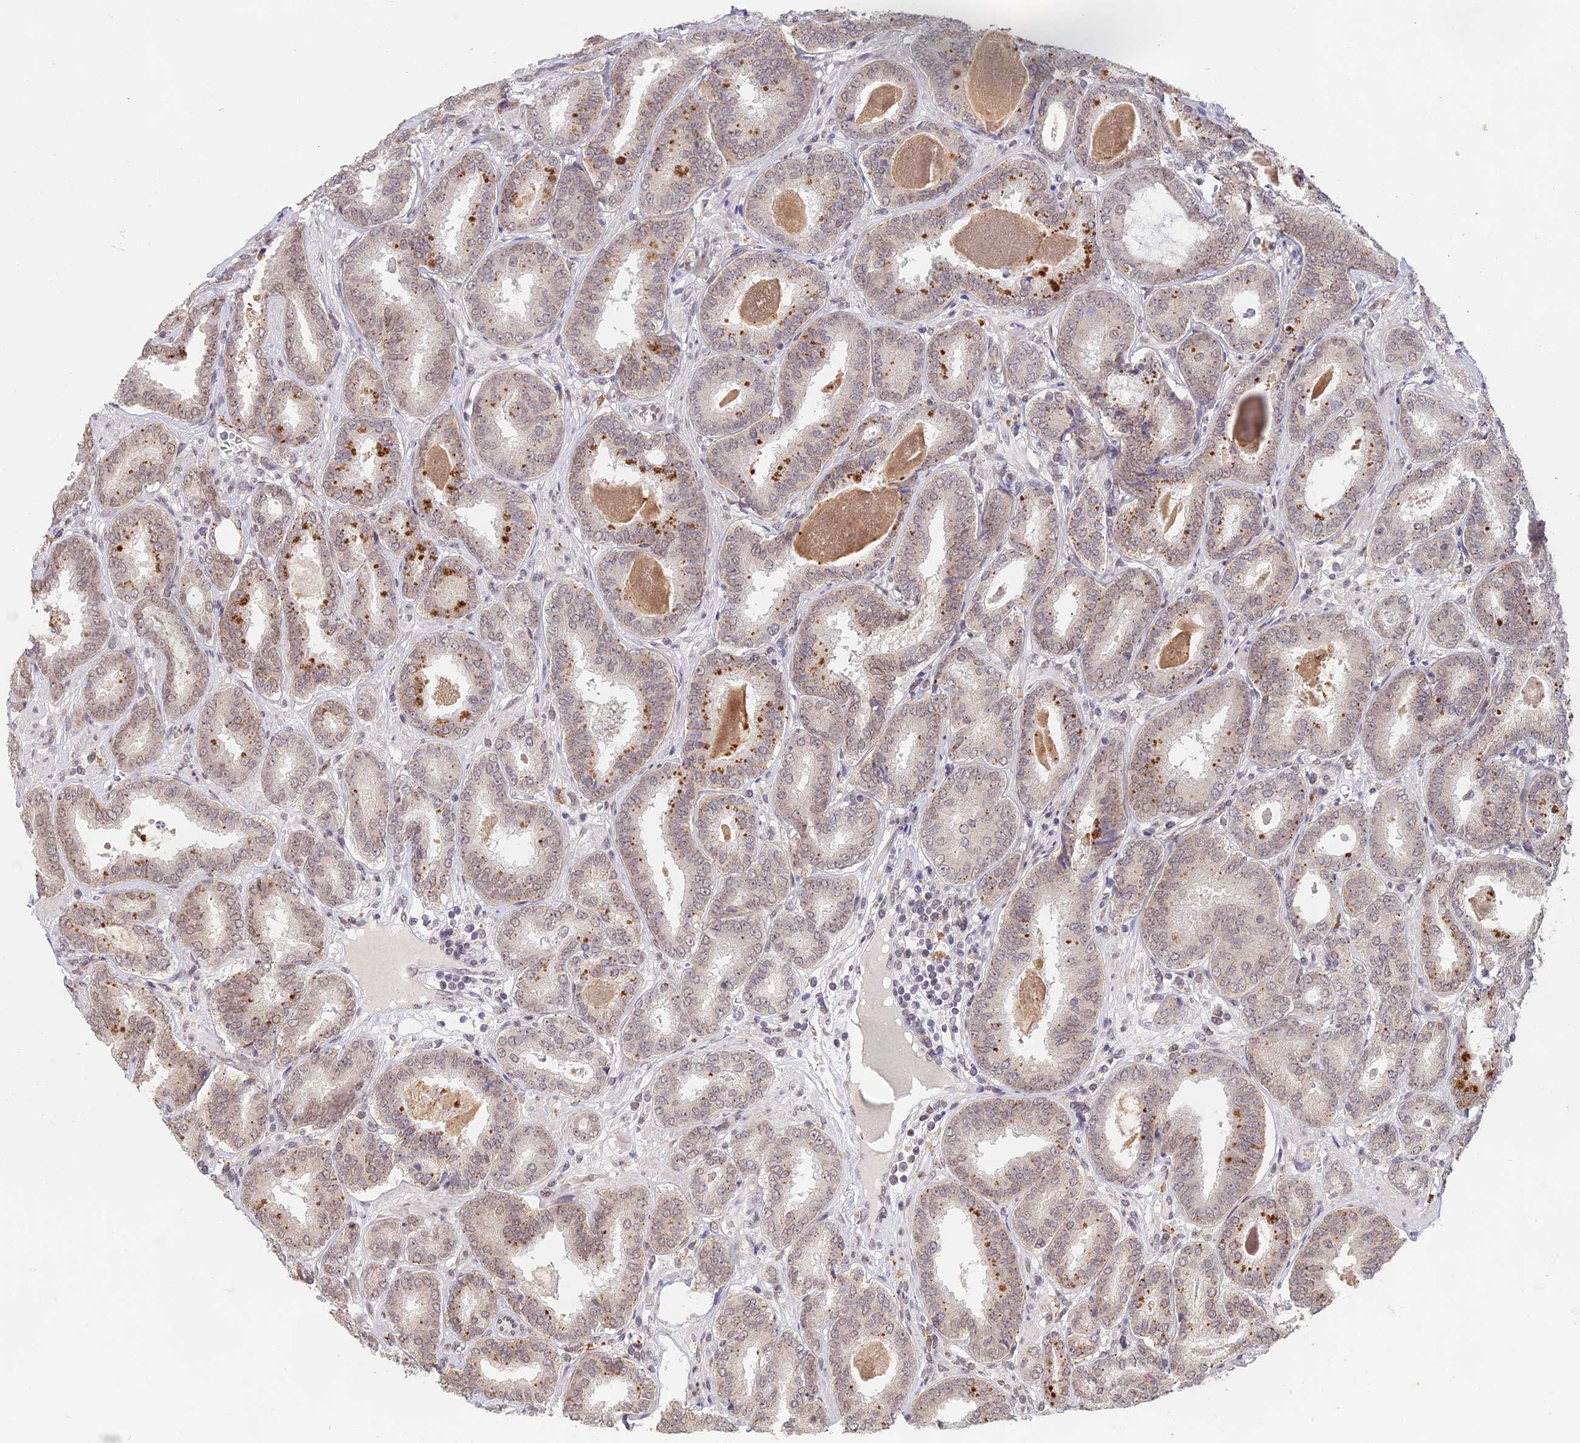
{"staining": {"intensity": "moderate", "quantity": ">75%", "location": "cytoplasmic/membranous,nuclear"}, "tissue": "prostate cancer", "cell_type": "Tumor cells", "image_type": "cancer", "snomed": [{"axis": "morphology", "description": "Adenocarcinoma, High grade"}, {"axis": "topography", "description": "Prostate"}], "caption": "About >75% of tumor cells in prostate high-grade adenocarcinoma show moderate cytoplasmic/membranous and nuclear protein expression as visualized by brown immunohistochemical staining.", "gene": "ABHD17A", "patient": {"sex": "male", "age": 72}}